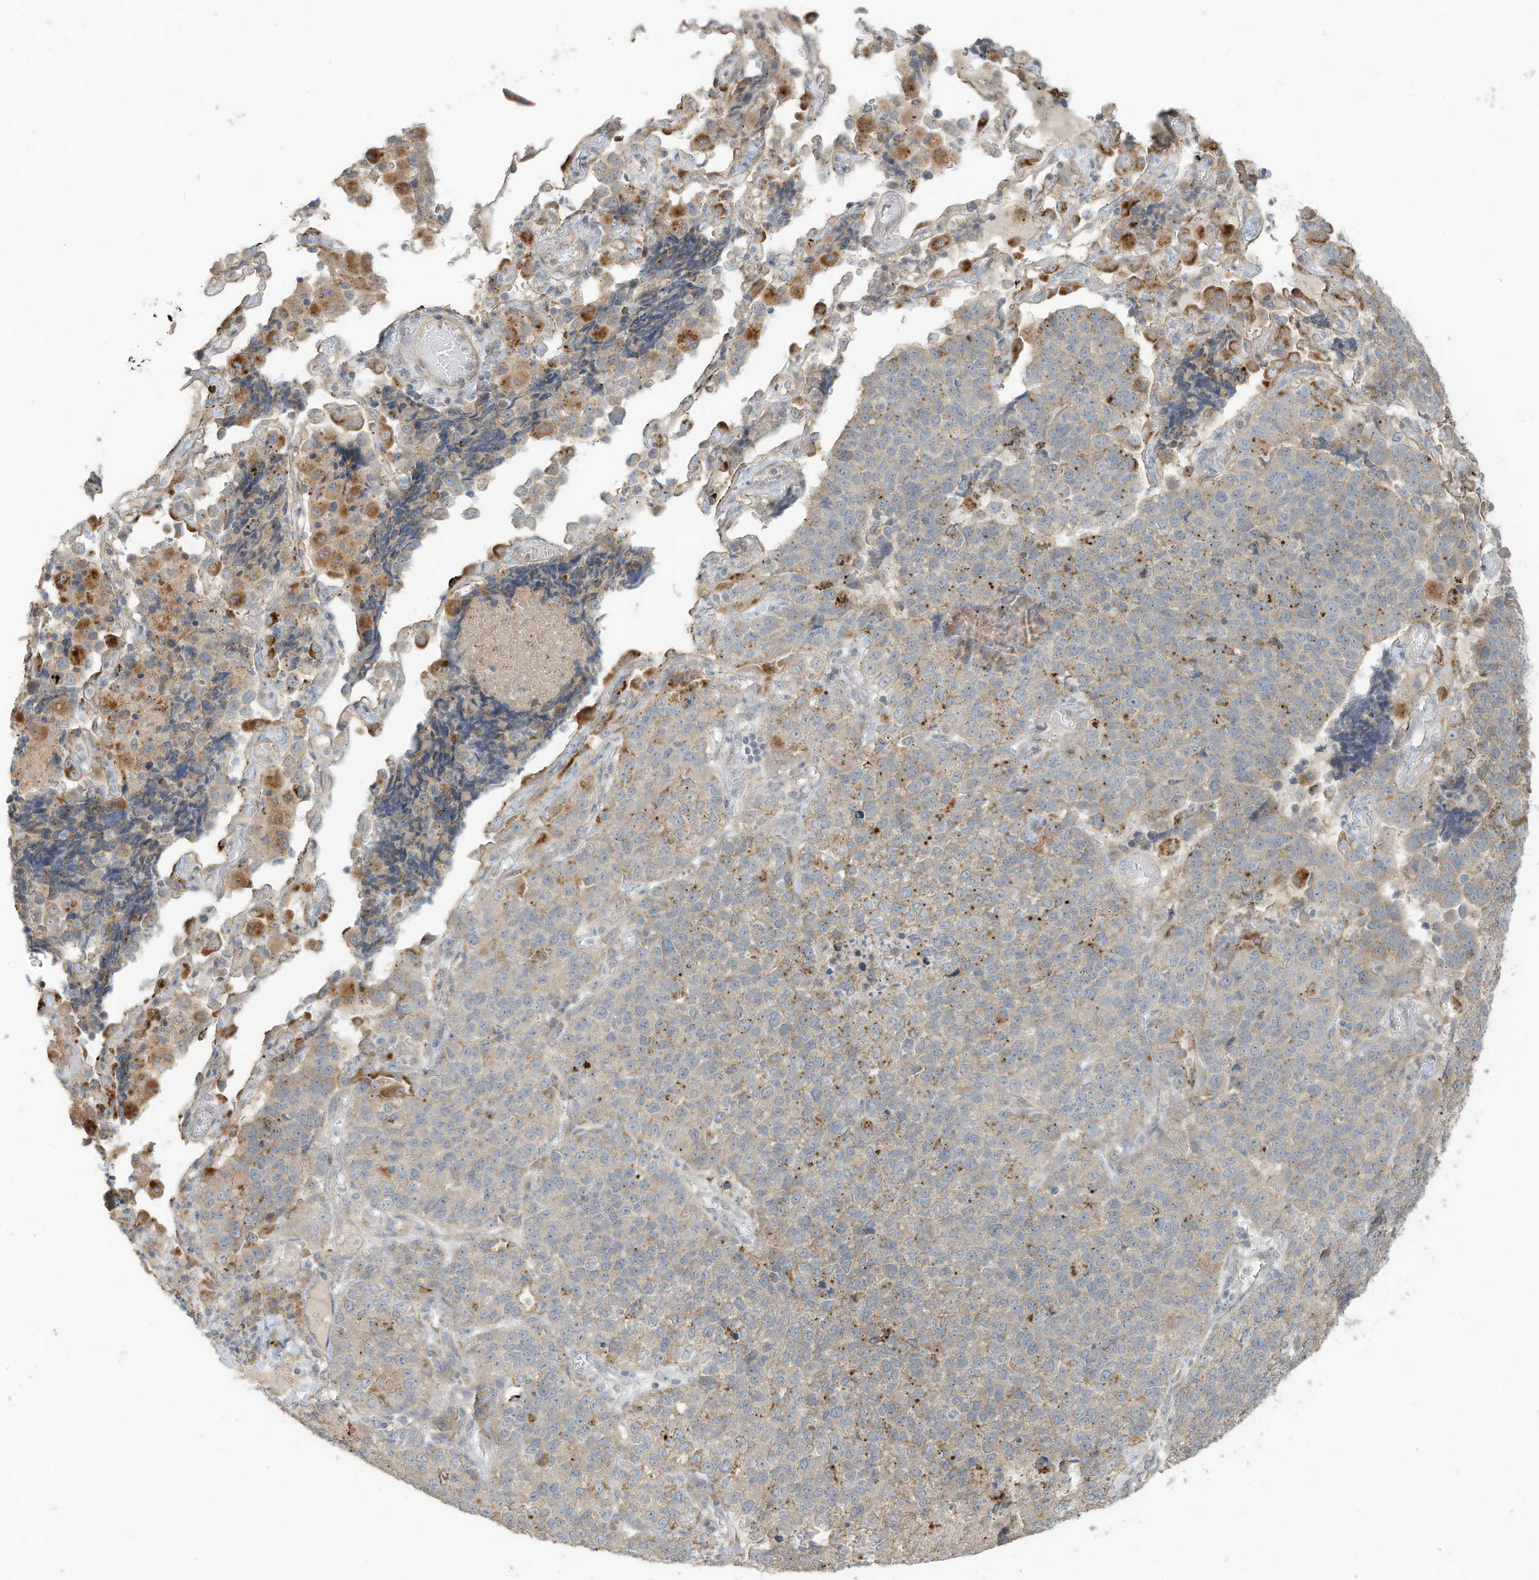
{"staining": {"intensity": "weak", "quantity": "<25%", "location": "cytoplasmic/membranous"}, "tissue": "lung cancer", "cell_type": "Tumor cells", "image_type": "cancer", "snomed": [{"axis": "morphology", "description": "Adenocarcinoma, NOS"}, {"axis": "topography", "description": "Lung"}], "caption": "An immunohistochemistry (IHC) histopathology image of lung cancer is shown. There is no staining in tumor cells of lung cancer.", "gene": "MAGIX", "patient": {"sex": "male", "age": 49}}